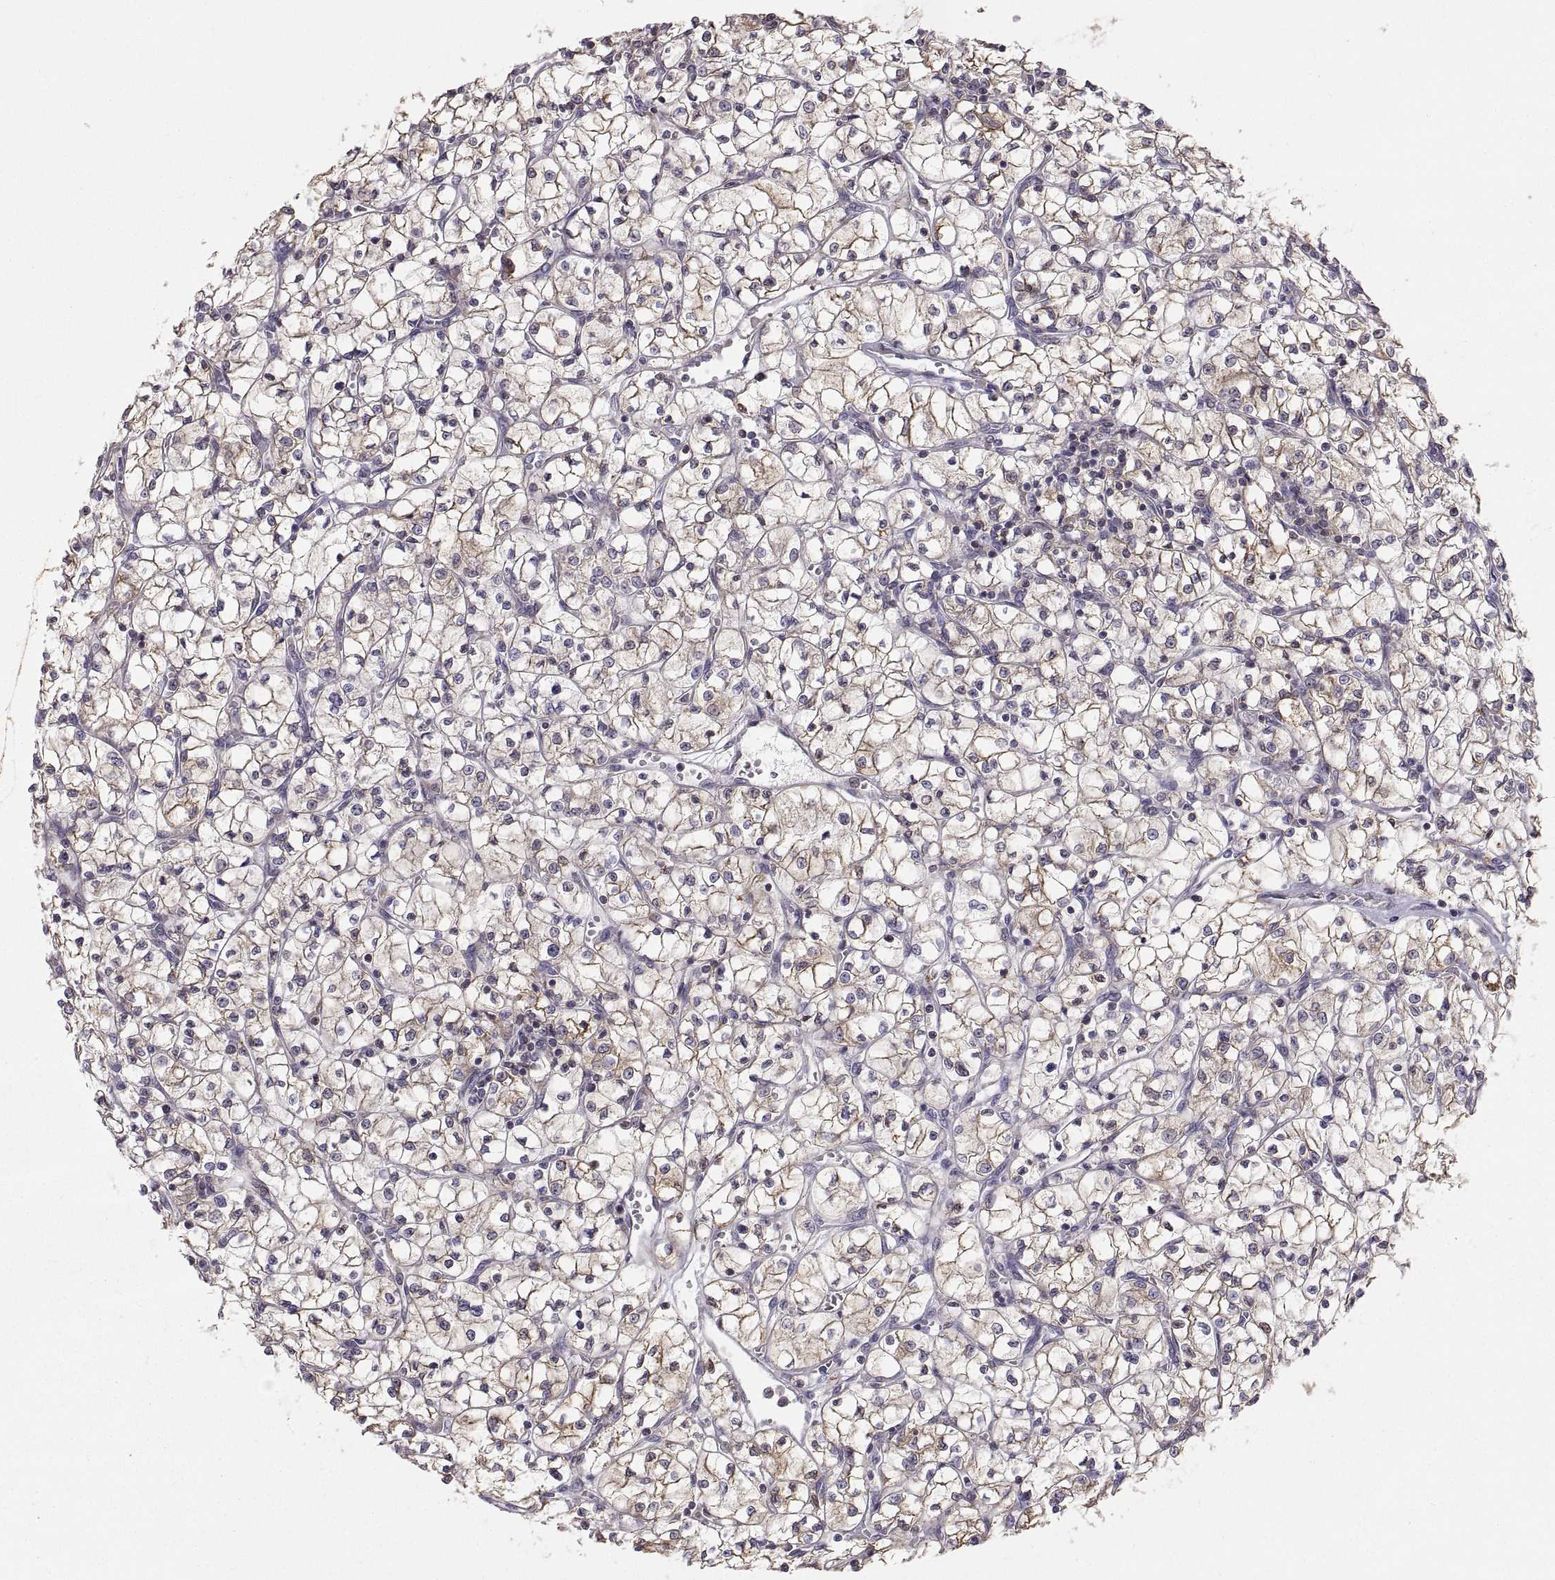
{"staining": {"intensity": "moderate", "quantity": ">75%", "location": "cytoplasmic/membranous"}, "tissue": "renal cancer", "cell_type": "Tumor cells", "image_type": "cancer", "snomed": [{"axis": "morphology", "description": "Adenocarcinoma, NOS"}, {"axis": "topography", "description": "Kidney"}], "caption": "About >75% of tumor cells in human renal cancer show moderate cytoplasmic/membranous protein positivity as visualized by brown immunohistochemical staining.", "gene": "ERO1A", "patient": {"sex": "female", "age": 64}}